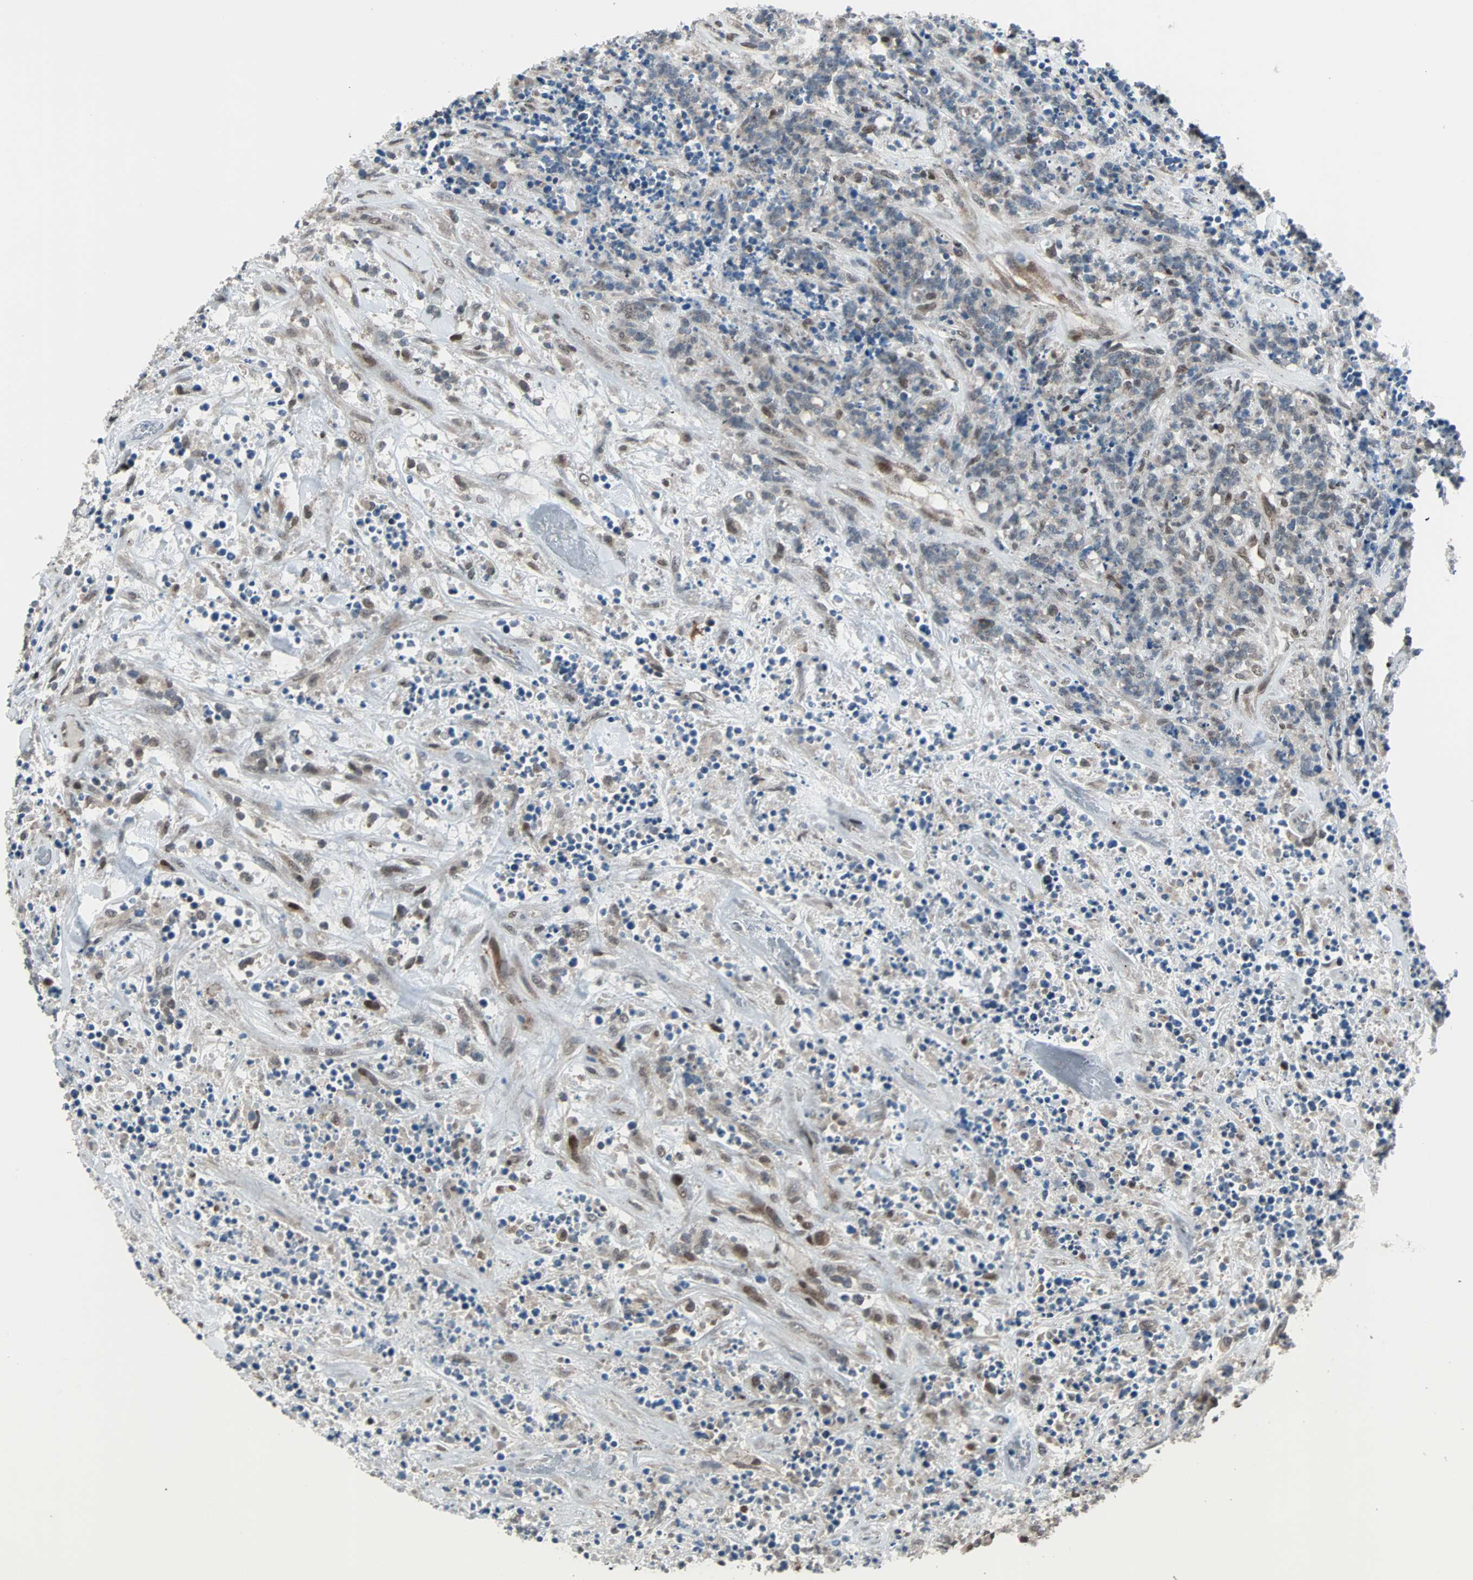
{"staining": {"intensity": "weak", "quantity": "25%-75%", "location": "nuclear"}, "tissue": "lymphoma", "cell_type": "Tumor cells", "image_type": "cancer", "snomed": [{"axis": "morphology", "description": "Malignant lymphoma, non-Hodgkin's type, High grade"}, {"axis": "topography", "description": "Soft tissue"}], "caption": "The immunohistochemical stain highlights weak nuclear expression in tumor cells of lymphoma tissue.", "gene": "CBX4", "patient": {"sex": "male", "age": 18}}